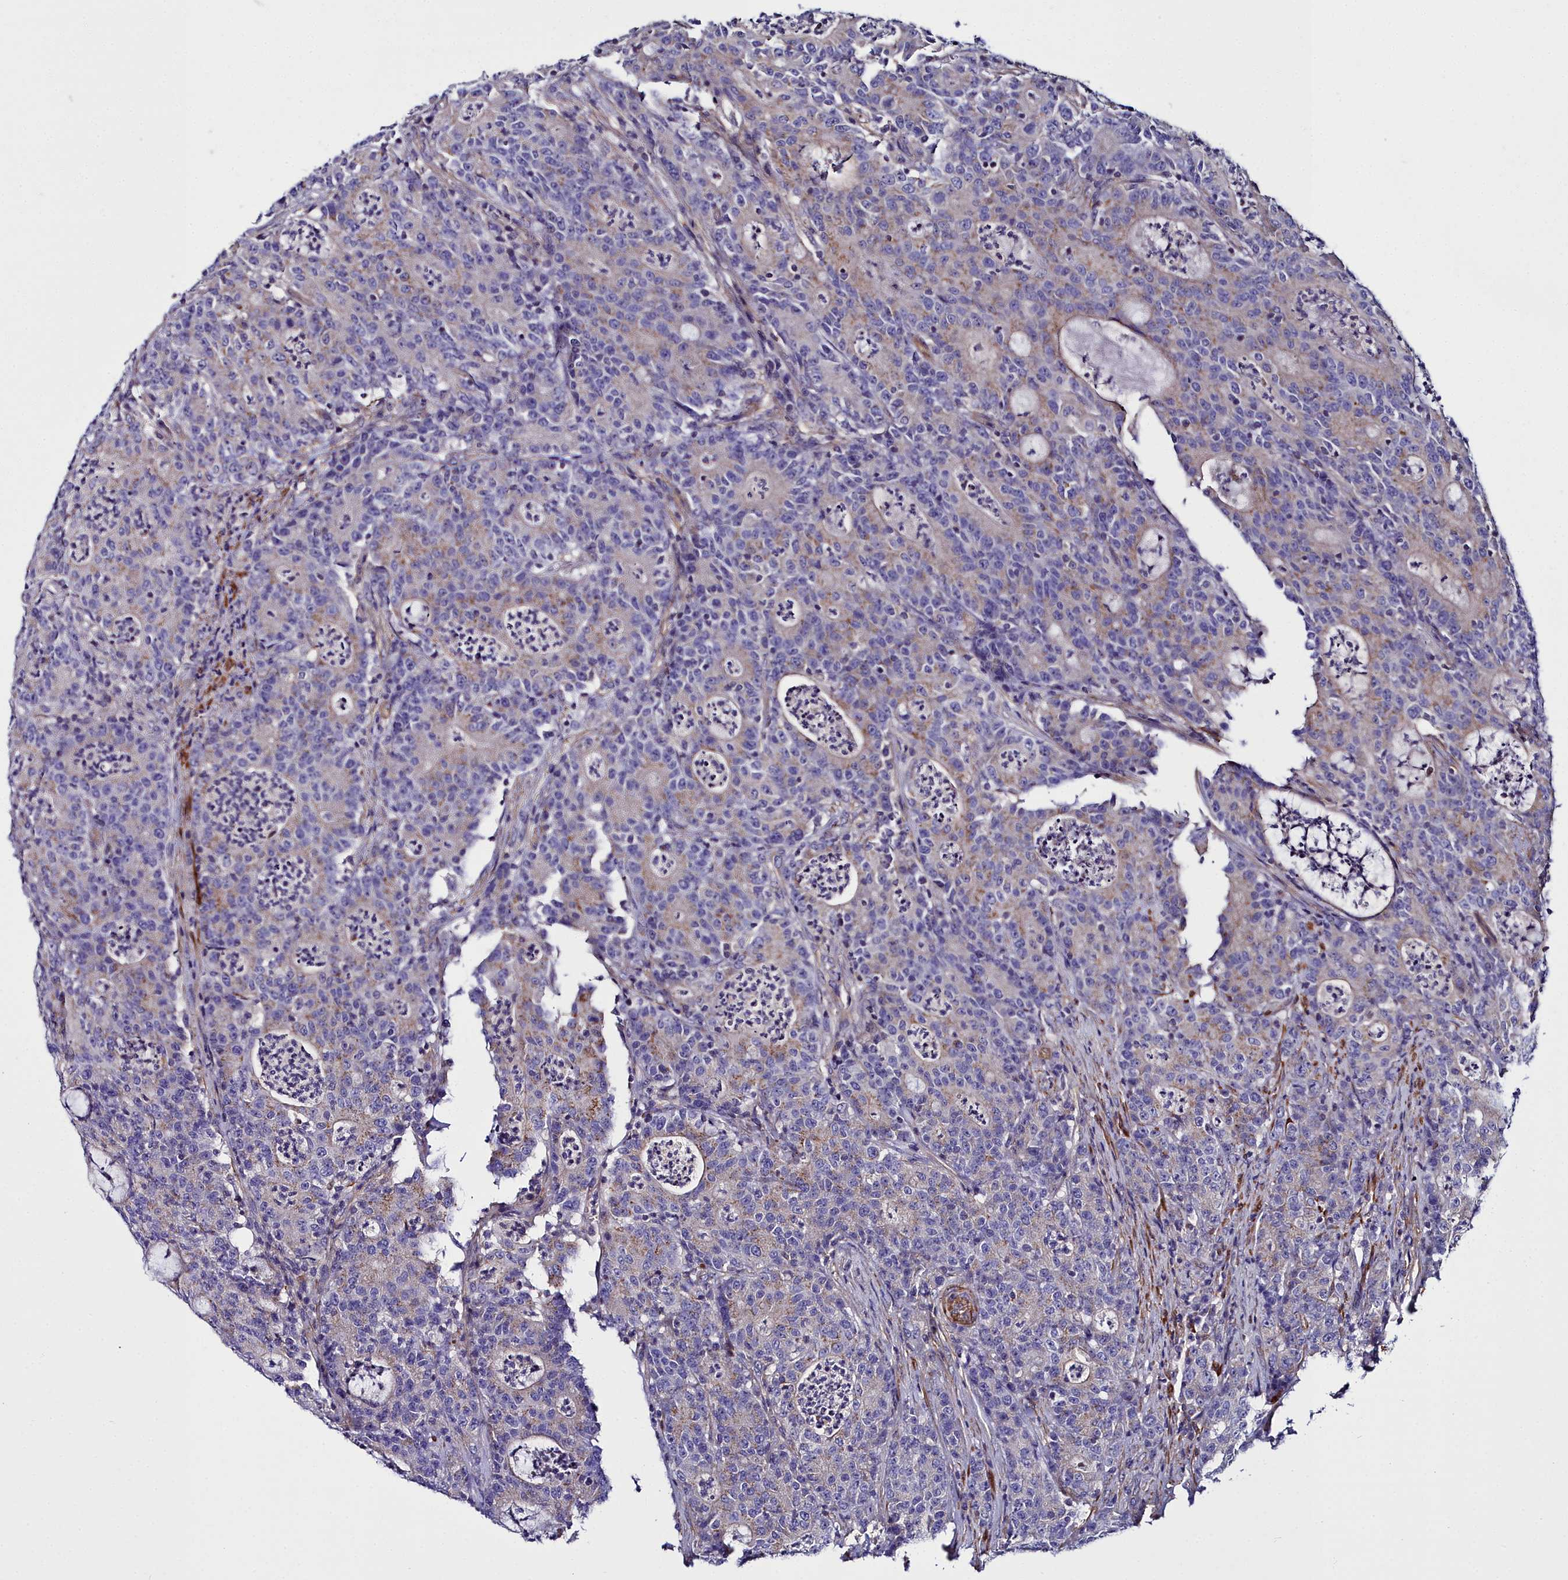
{"staining": {"intensity": "weak", "quantity": "25%-75%", "location": "cytoplasmic/membranous"}, "tissue": "colorectal cancer", "cell_type": "Tumor cells", "image_type": "cancer", "snomed": [{"axis": "morphology", "description": "Adenocarcinoma, NOS"}, {"axis": "topography", "description": "Colon"}], "caption": "Immunohistochemical staining of human colorectal cancer reveals weak cytoplasmic/membranous protein staining in about 25%-75% of tumor cells. (Brightfield microscopy of DAB IHC at high magnification).", "gene": "FADS3", "patient": {"sex": "male", "age": 83}}